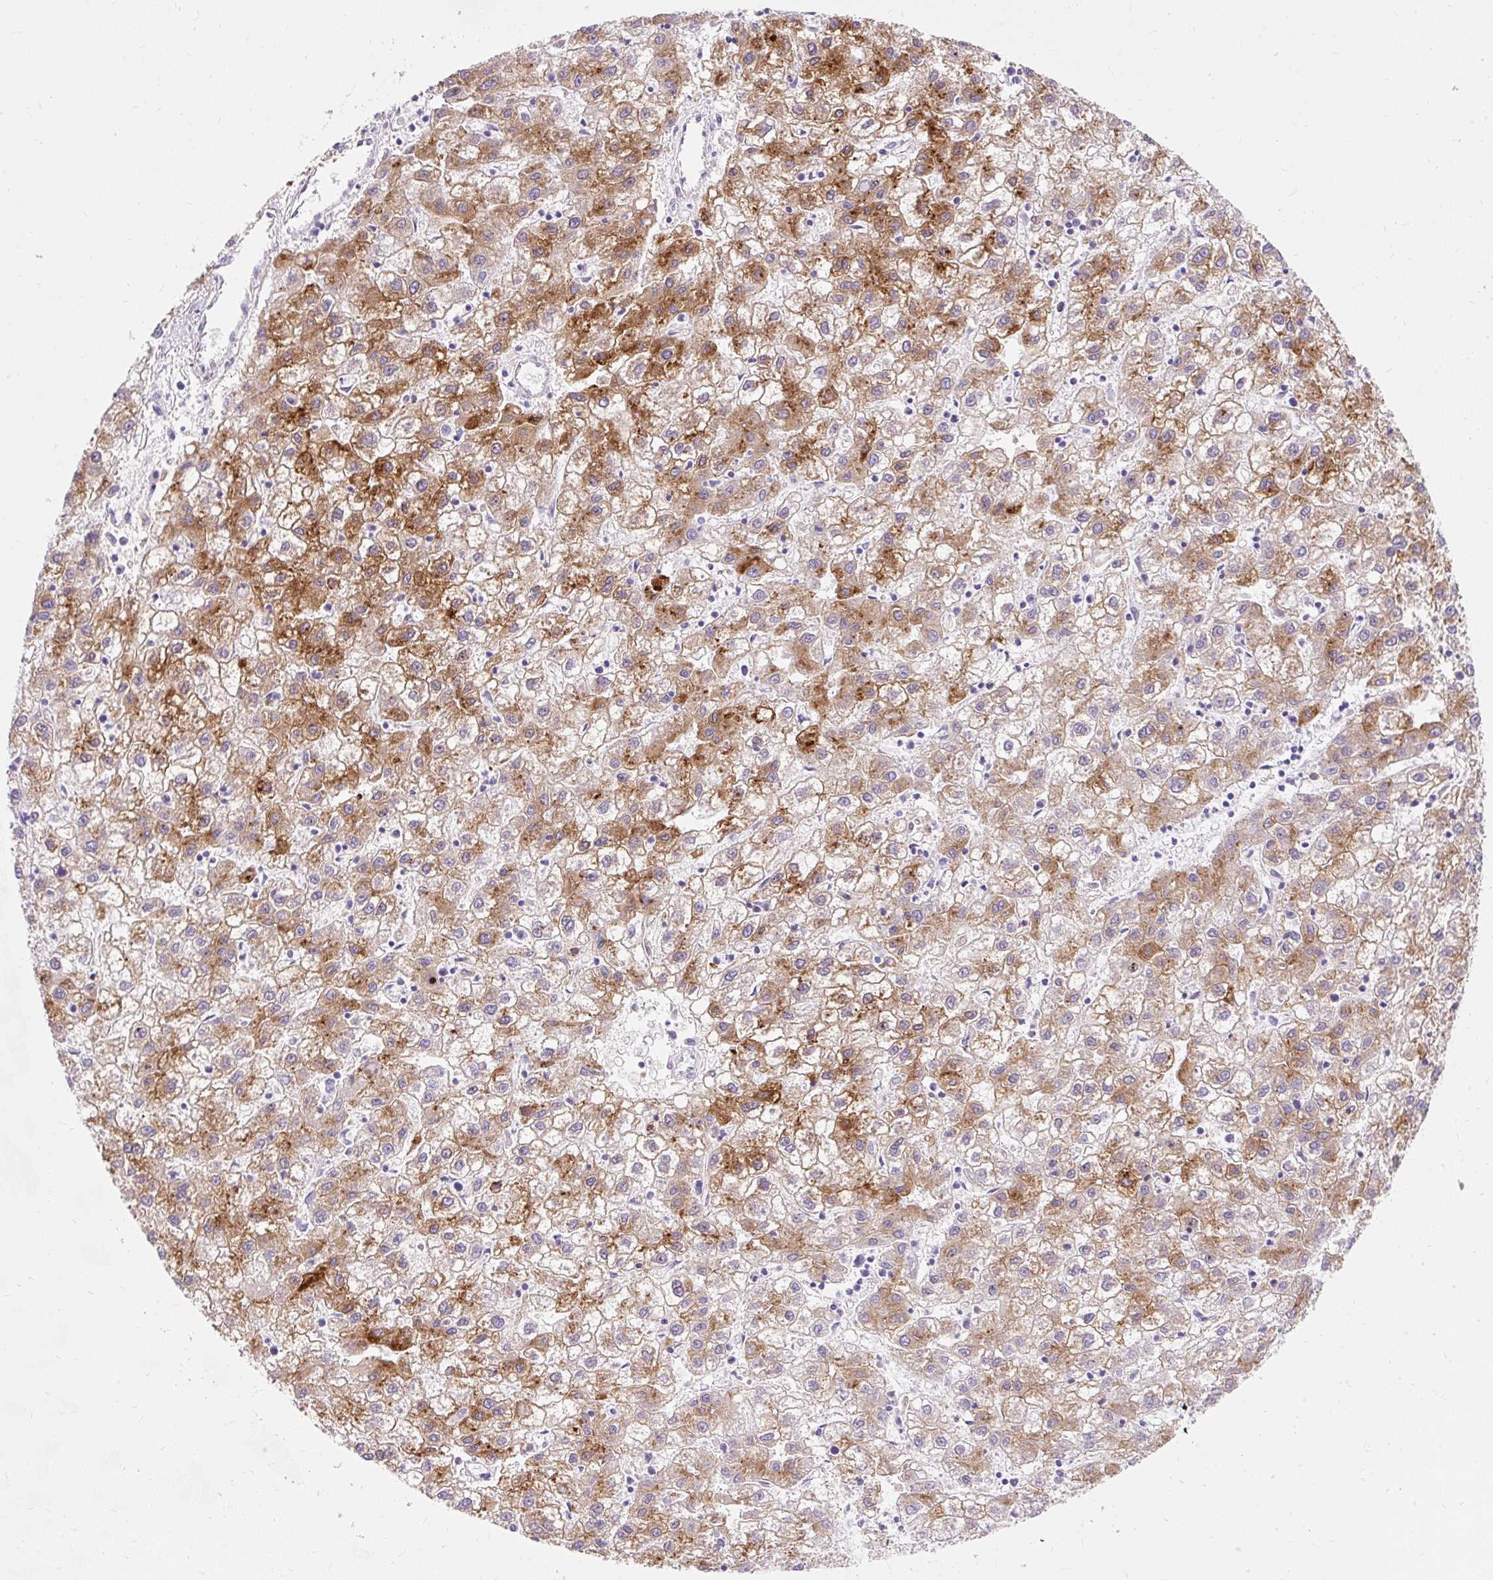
{"staining": {"intensity": "moderate", "quantity": ">75%", "location": "cytoplasmic/membranous"}, "tissue": "liver cancer", "cell_type": "Tumor cells", "image_type": "cancer", "snomed": [{"axis": "morphology", "description": "Carcinoma, Hepatocellular, NOS"}, {"axis": "topography", "description": "Liver"}], "caption": "This is a micrograph of IHC staining of hepatocellular carcinoma (liver), which shows moderate expression in the cytoplasmic/membranous of tumor cells.", "gene": "APOC4-APOC2", "patient": {"sex": "male", "age": 72}}